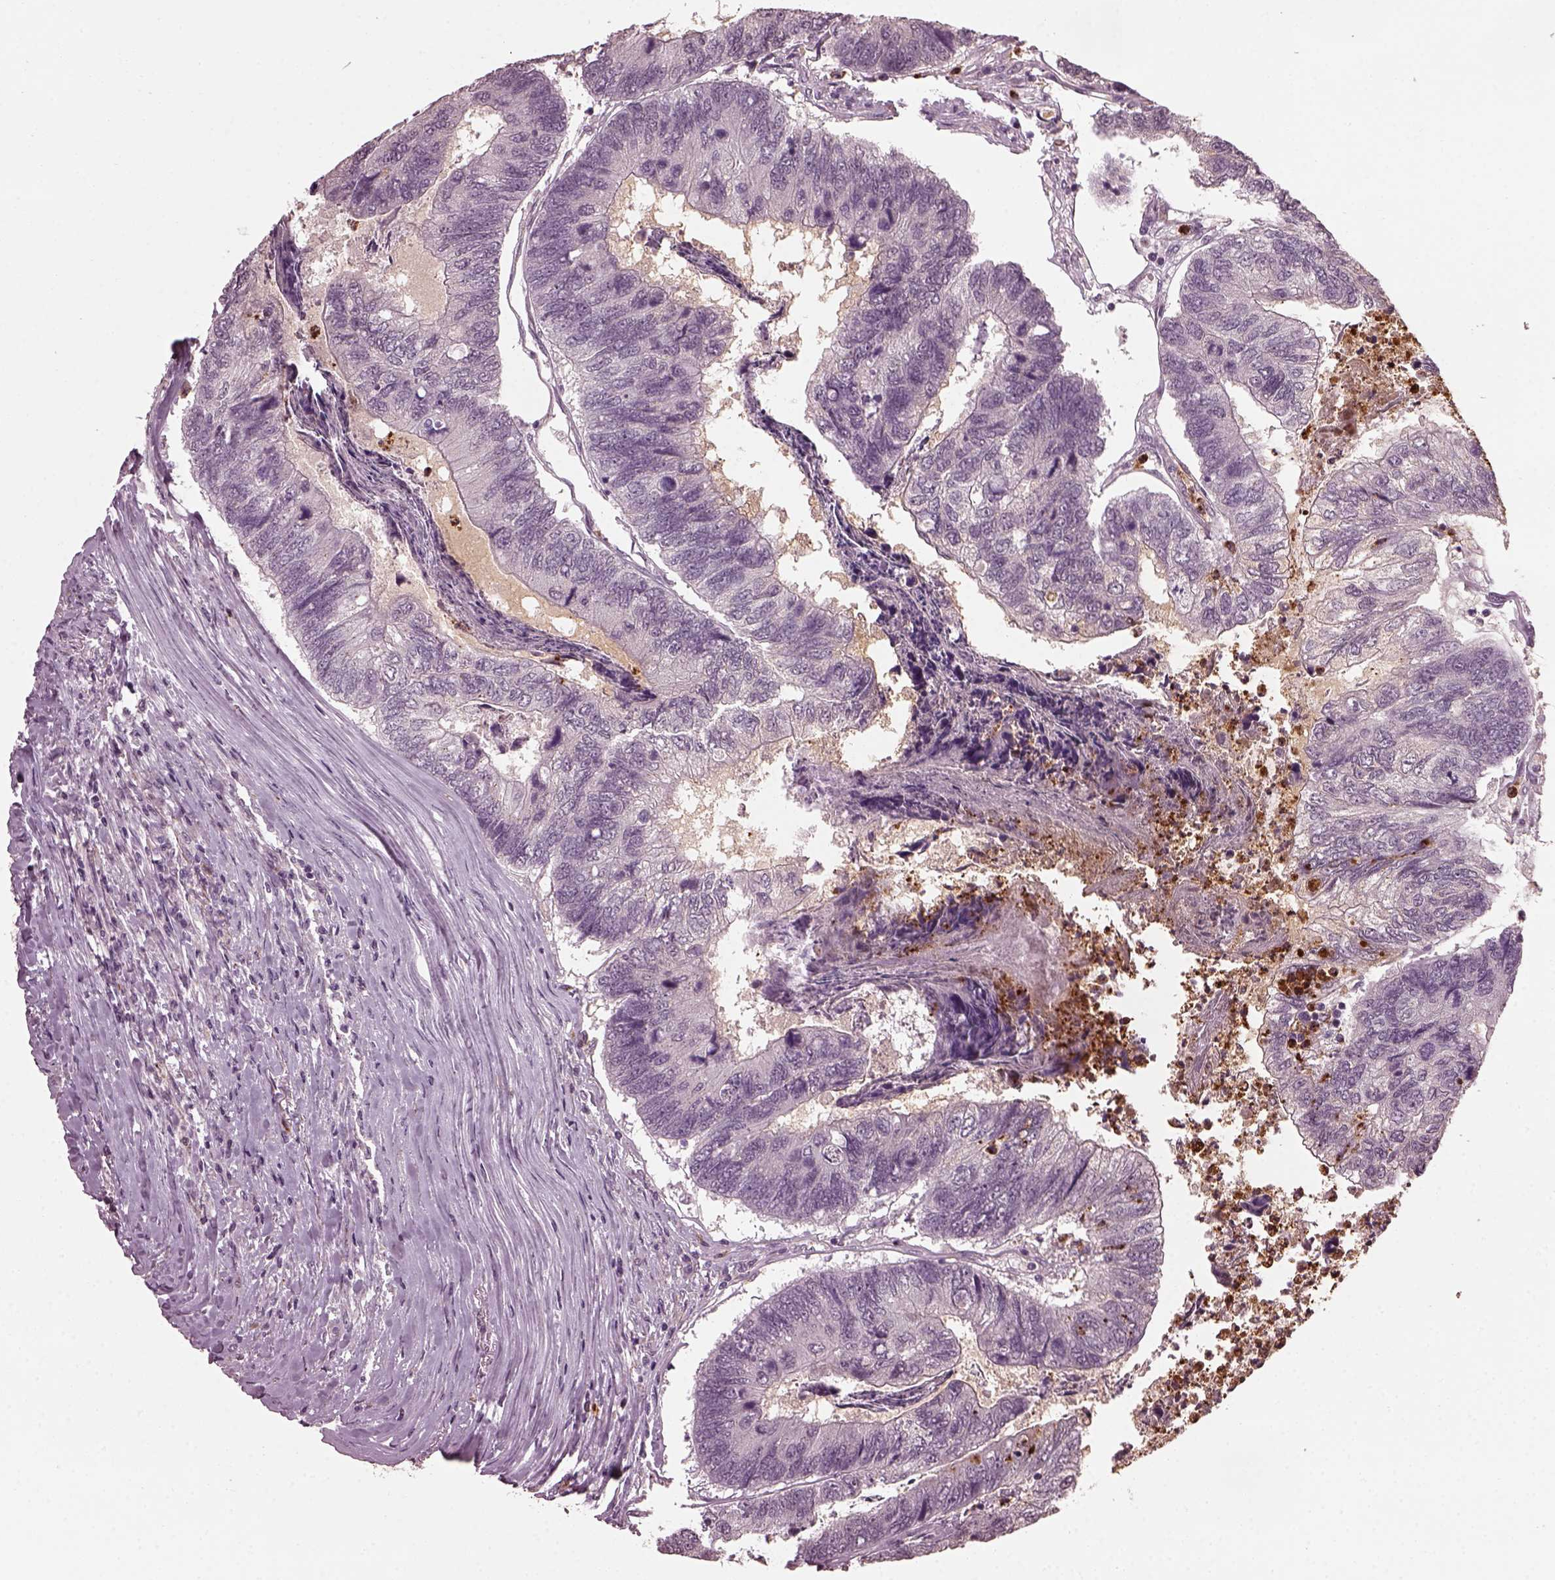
{"staining": {"intensity": "negative", "quantity": "none", "location": "none"}, "tissue": "colorectal cancer", "cell_type": "Tumor cells", "image_type": "cancer", "snomed": [{"axis": "morphology", "description": "Adenocarcinoma, NOS"}, {"axis": "topography", "description": "Colon"}], "caption": "Immunohistochemistry histopathology image of neoplastic tissue: human colorectal cancer stained with DAB (3,3'-diaminobenzidine) reveals no significant protein expression in tumor cells.", "gene": "RUFY3", "patient": {"sex": "female", "age": 67}}